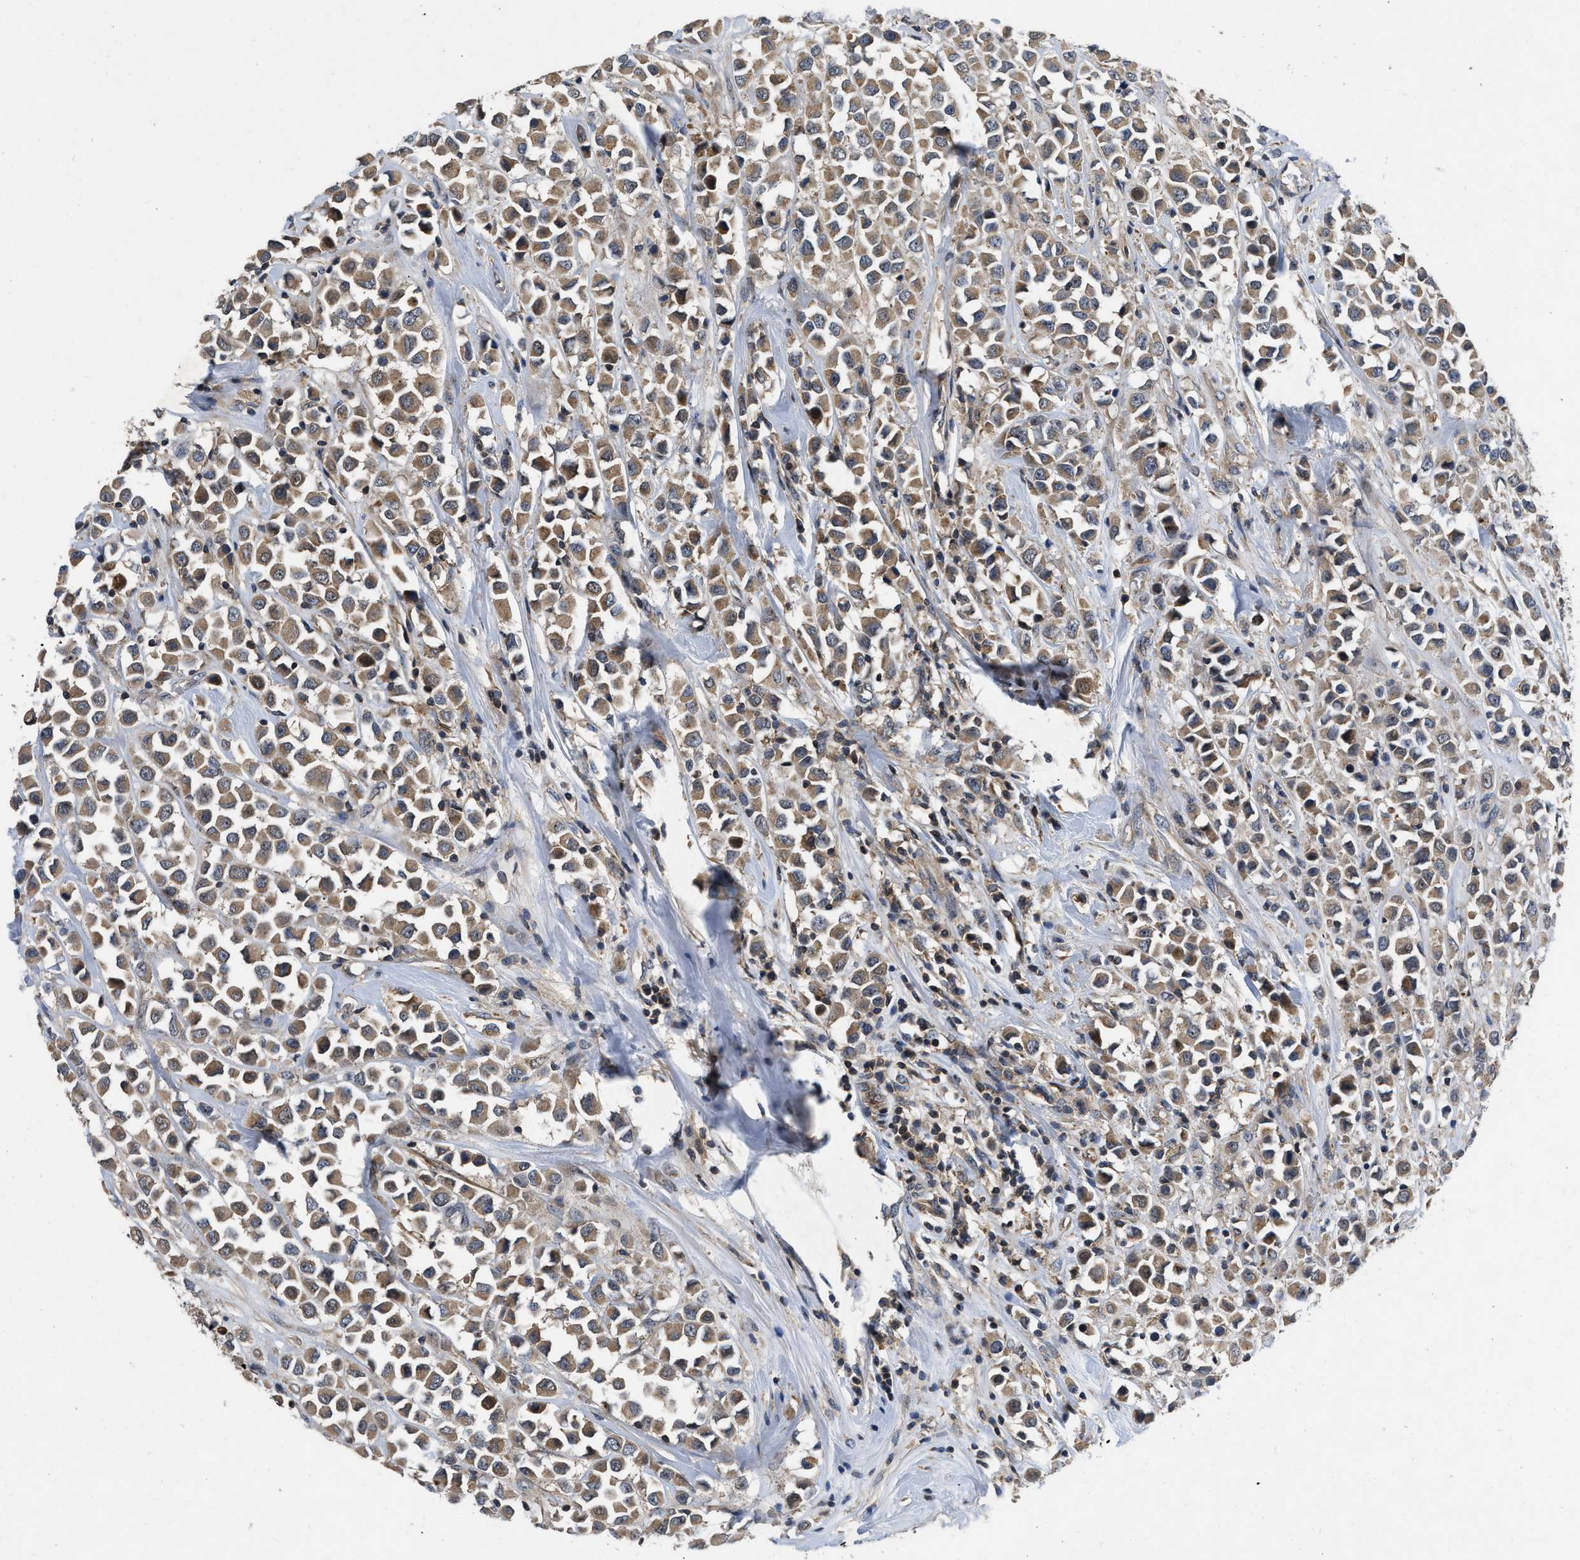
{"staining": {"intensity": "moderate", "quantity": ">75%", "location": "cytoplasmic/membranous"}, "tissue": "breast cancer", "cell_type": "Tumor cells", "image_type": "cancer", "snomed": [{"axis": "morphology", "description": "Duct carcinoma"}, {"axis": "topography", "description": "Breast"}], "caption": "This micrograph displays breast infiltrating ductal carcinoma stained with IHC to label a protein in brown. The cytoplasmic/membranous of tumor cells show moderate positivity for the protein. Nuclei are counter-stained blue.", "gene": "PRDM14", "patient": {"sex": "female", "age": 61}}